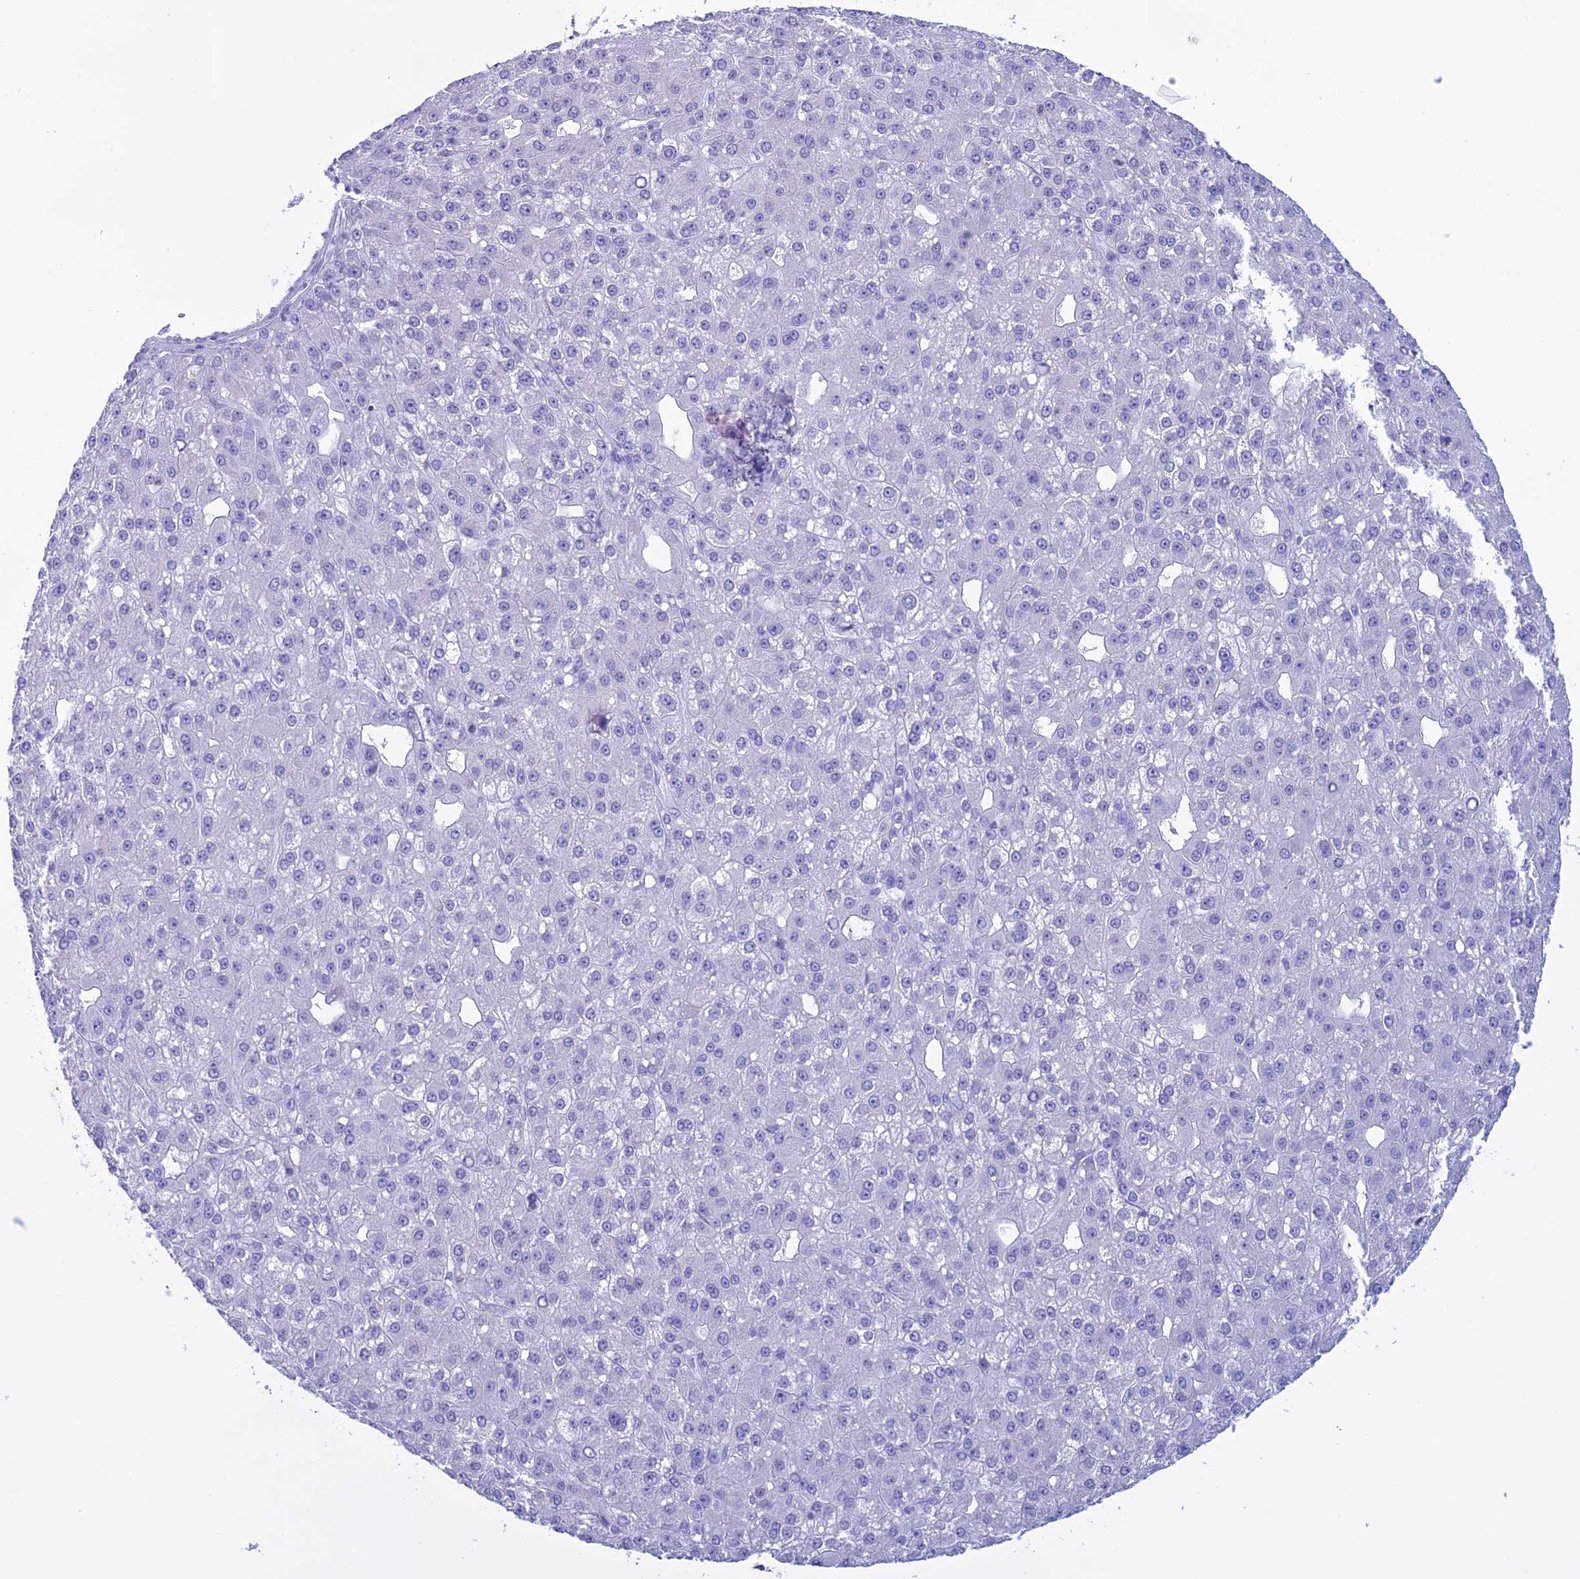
{"staining": {"intensity": "negative", "quantity": "none", "location": "none"}, "tissue": "liver cancer", "cell_type": "Tumor cells", "image_type": "cancer", "snomed": [{"axis": "morphology", "description": "Carcinoma, Hepatocellular, NOS"}, {"axis": "topography", "description": "Liver"}], "caption": "Immunohistochemical staining of hepatocellular carcinoma (liver) displays no significant staining in tumor cells.", "gene": "MZB1", "patient": {"sex": "male", "age": 67}}